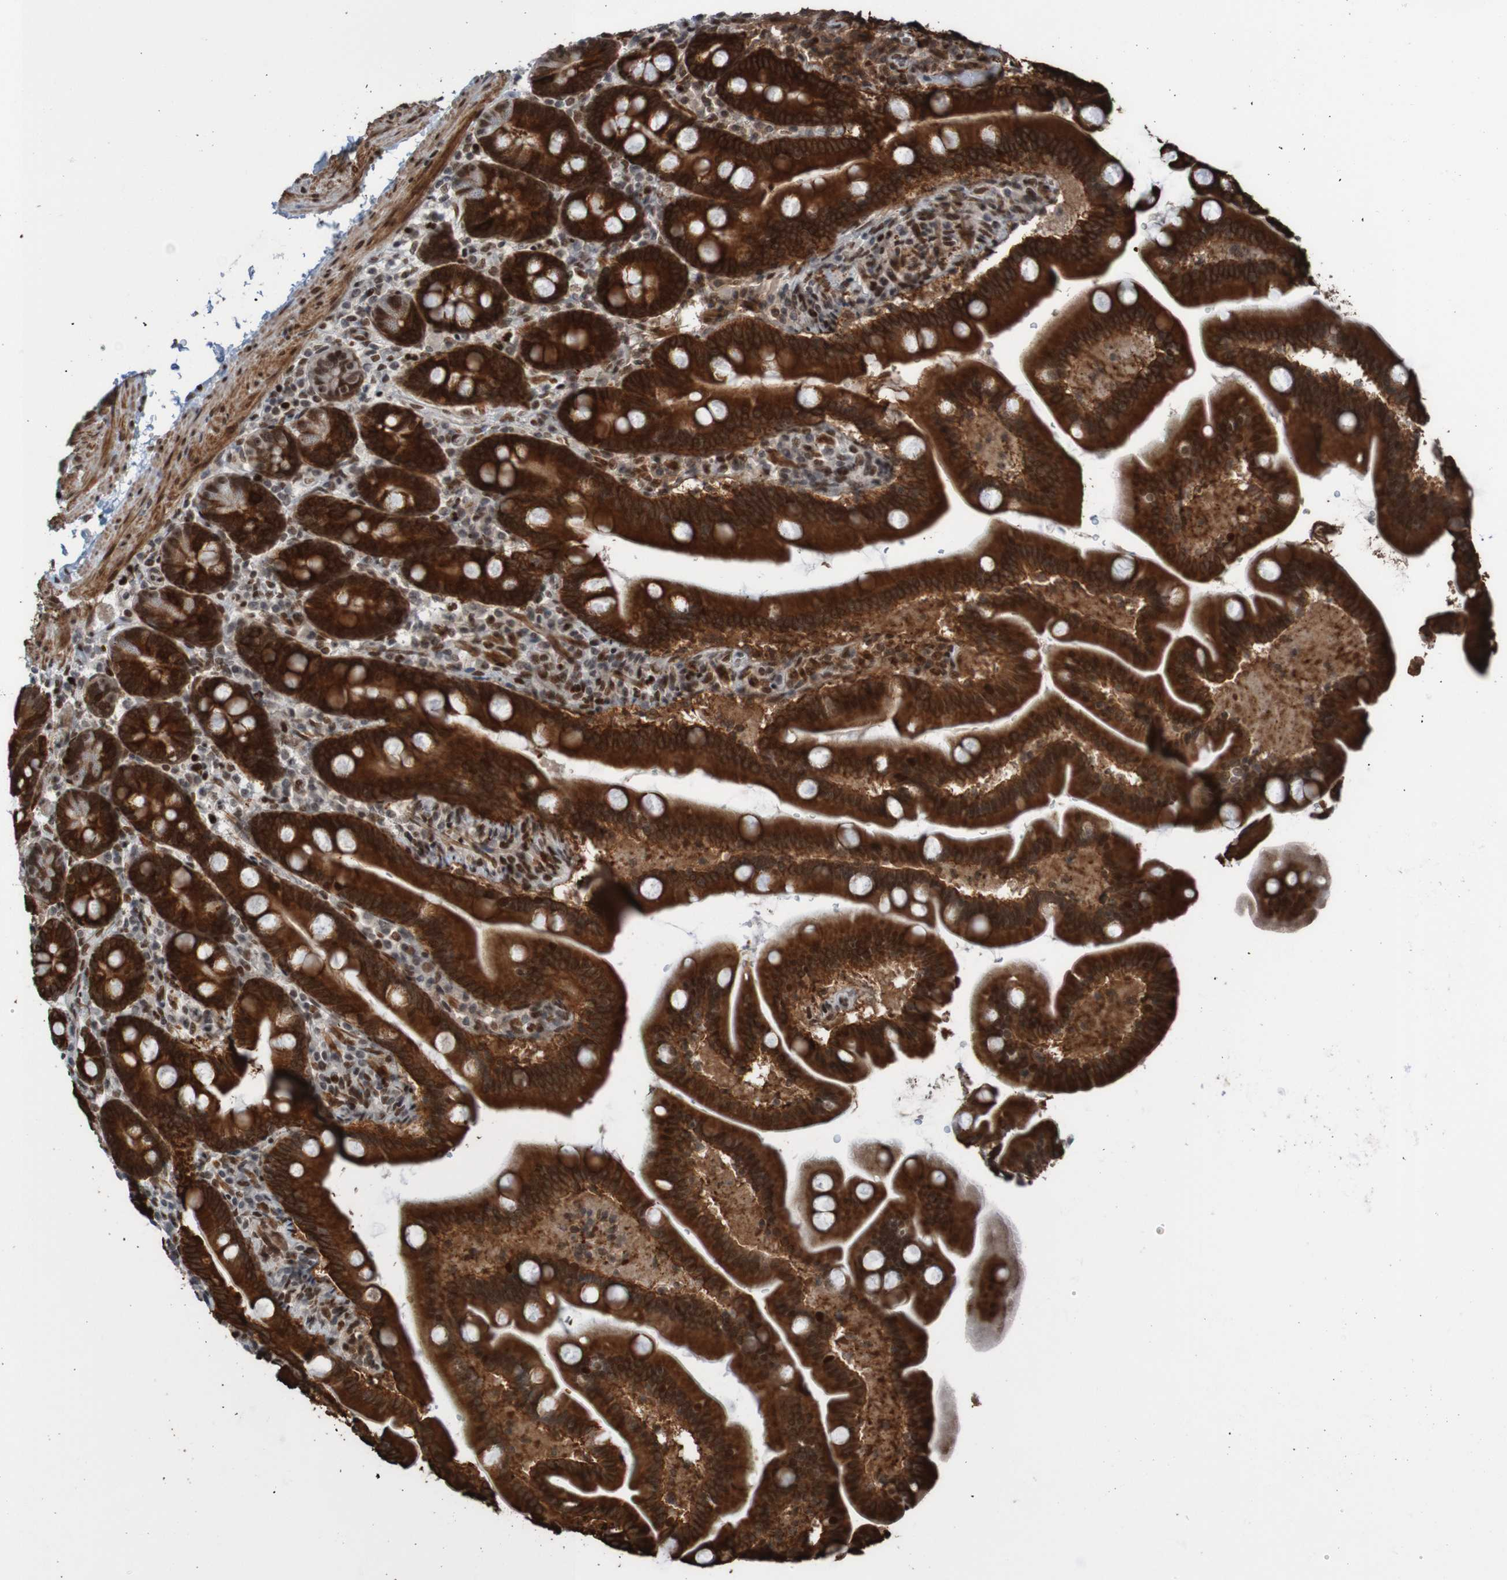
{"staining": {"intensity": "strong", "quantity": ">75%", "location": "cytoplasmic/membranous,nuclear"}, "tissue": "duodenum", "cell_type": "Glandular cells", "image_type": "normal", "snomed": [{"axis": "morphology", "description": "Normal tissue, NOS"}, {"axis": "topography", "description": "Duodenum"}], "caption": "High-power microscopy captured an immunohistochemistry image of normal duodenum, revealing strong cytoplasmic/membranous,nuclear staining in approximately >75% of glandular cells.", "gene": "PHF2", "patient": {"sex": "male", "age": 54}}